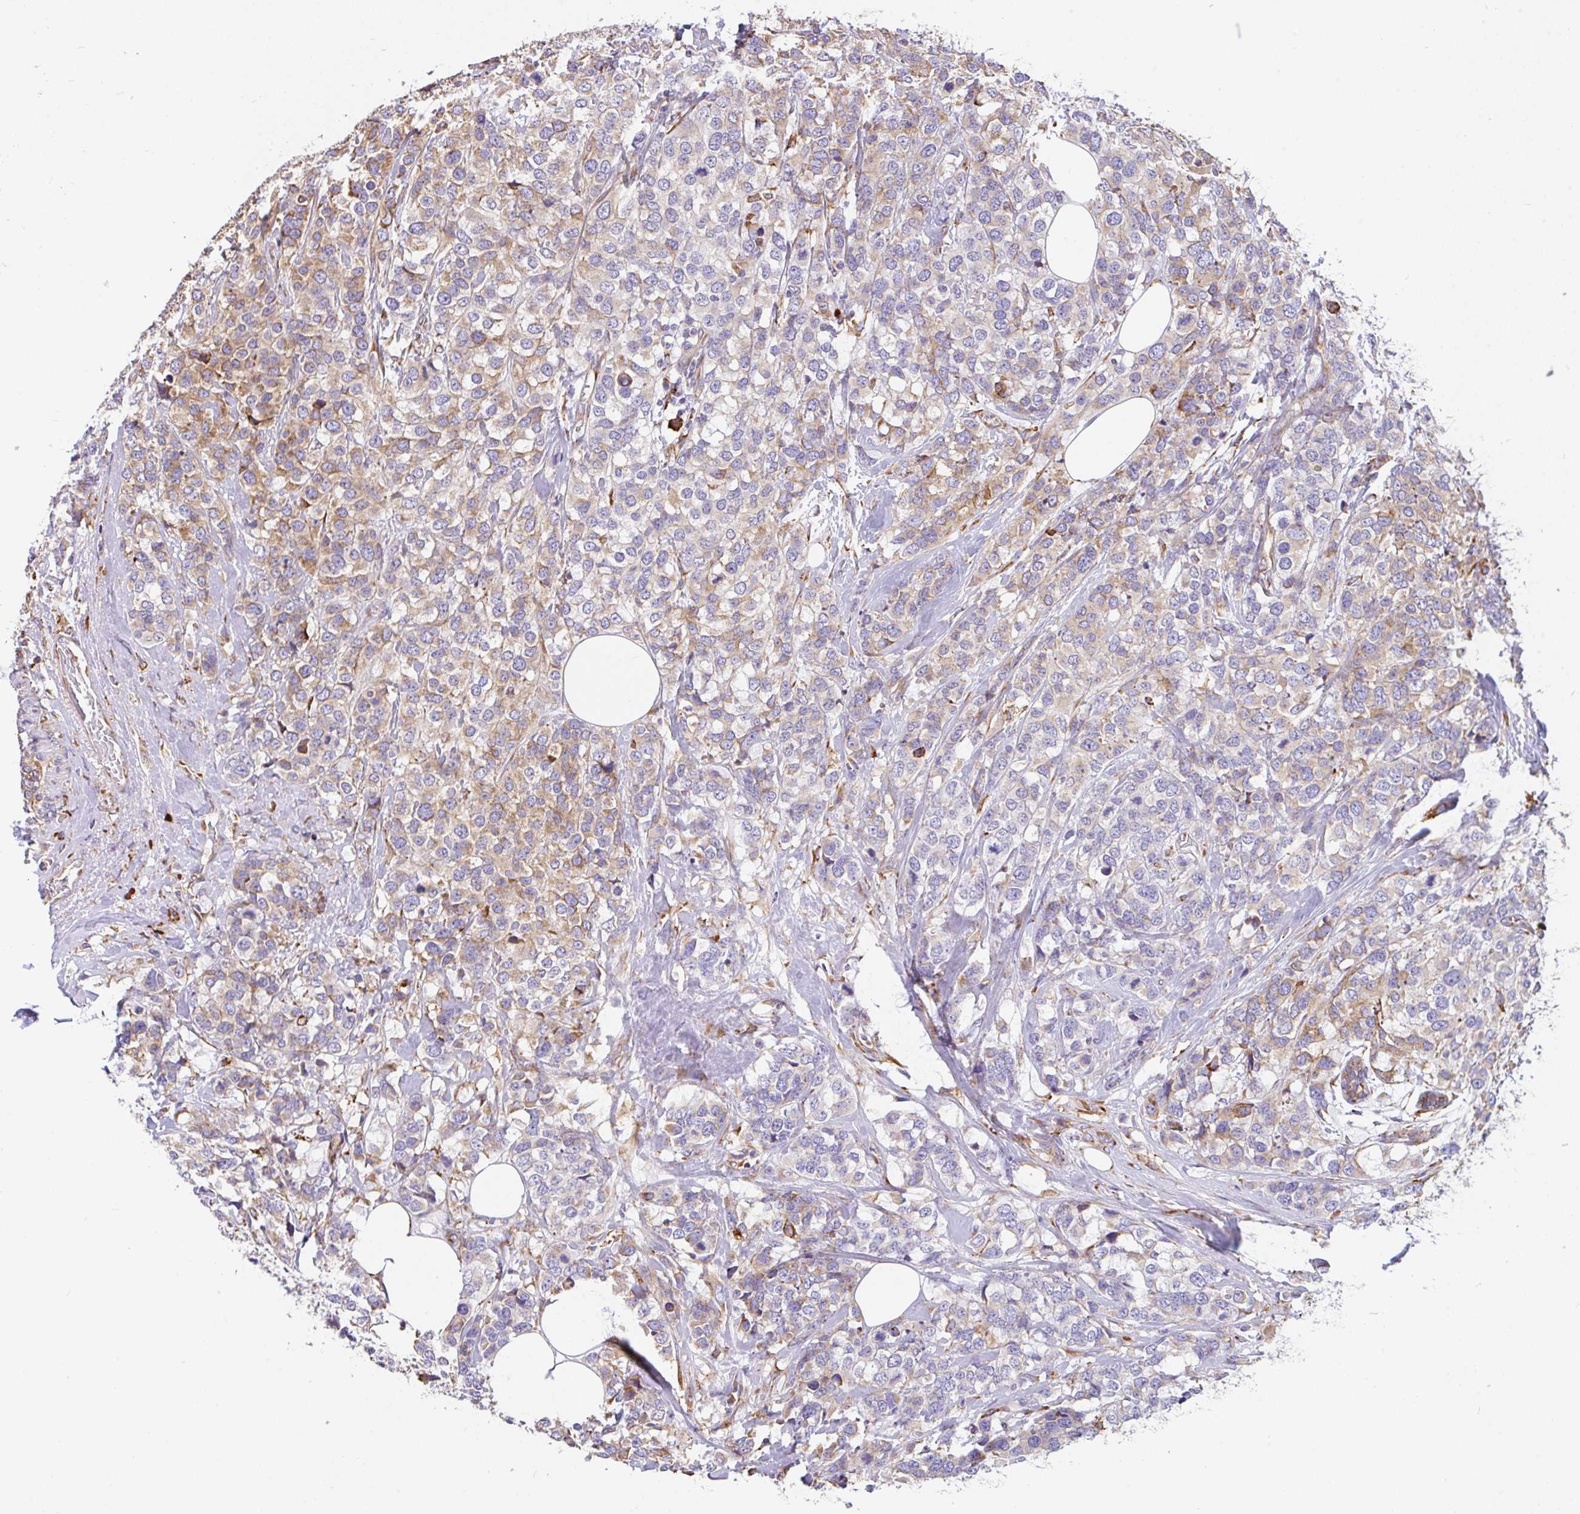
{"staining": {"intensity": "moderate", "quantity": "25%-75%", "location": "cytoplasmic/membranous"}, "tissue": "breast cancer", "cell_type": "Tumor cells", "image_type": "cancer", "snomed": [{"axis": "morphology", "description": "Lobular carcinoma"}, {"axis": "topography", "description": "Breast"}], "caption": "This is a histology image of IHC staining of lobular carcinoma (breast), which shows moderate staining in the cytoplasmic/membranous of tumor cells.", "gene": "EML5", "patient": {"sex": "female", "age": 59}}